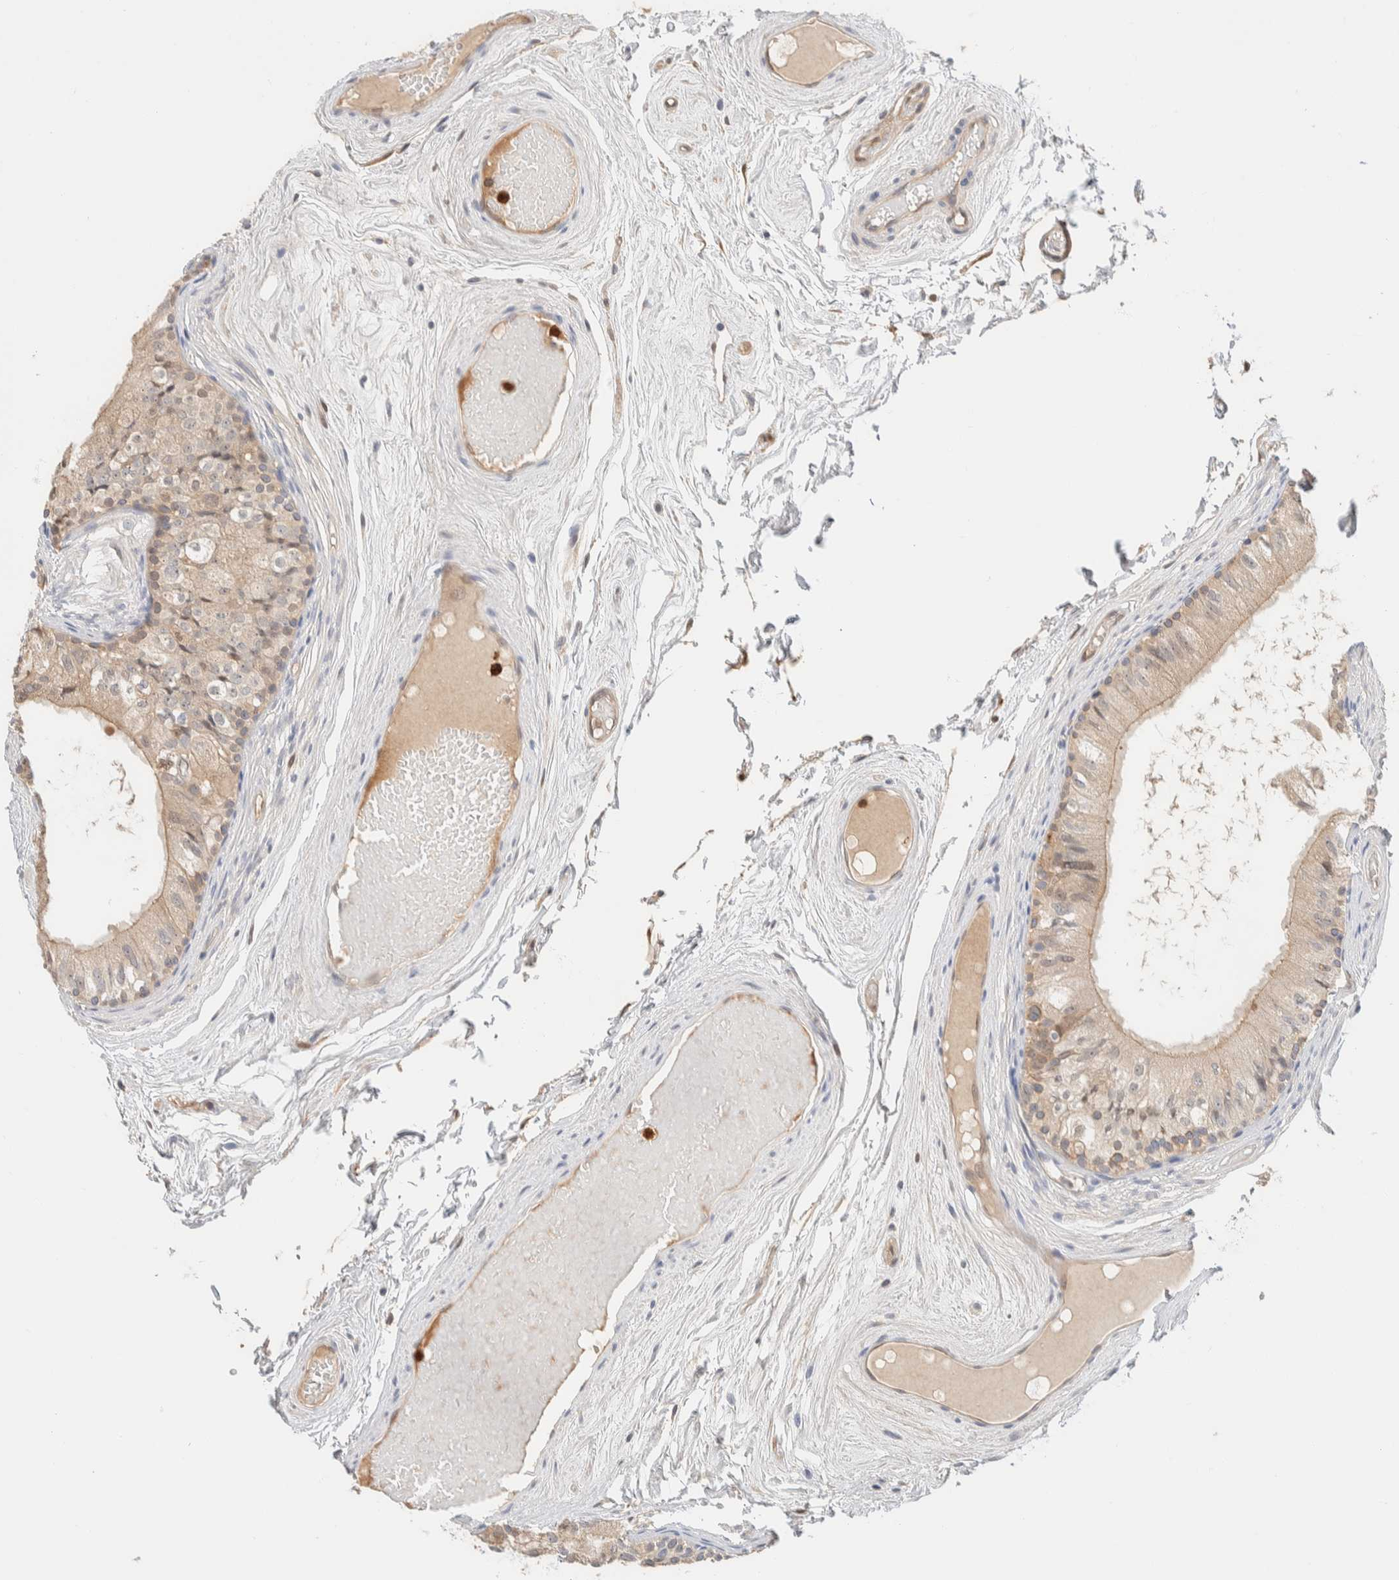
{"staining": {"intensity": "weak", "quantity": "25%-75%", "location": "cytoplasmic/membranous"}, "tissue": "epididymis", "cell_type": "Glandular cells", "image_type": "normal", "snomed": [{"axis": "morphology", "description": "Normal tissue, NOS"}, {"axis": "topography", "description": "Epididymis"}], "caption": "A brown stain shows weak cytoplasmic/membranous expression of a protein in glandular cells of benign epididymis. (Brightfield microscopy of DAB IHC at high magnification).", "gene": "SETD4", "patient": {"sex": "male", "age": 79}}